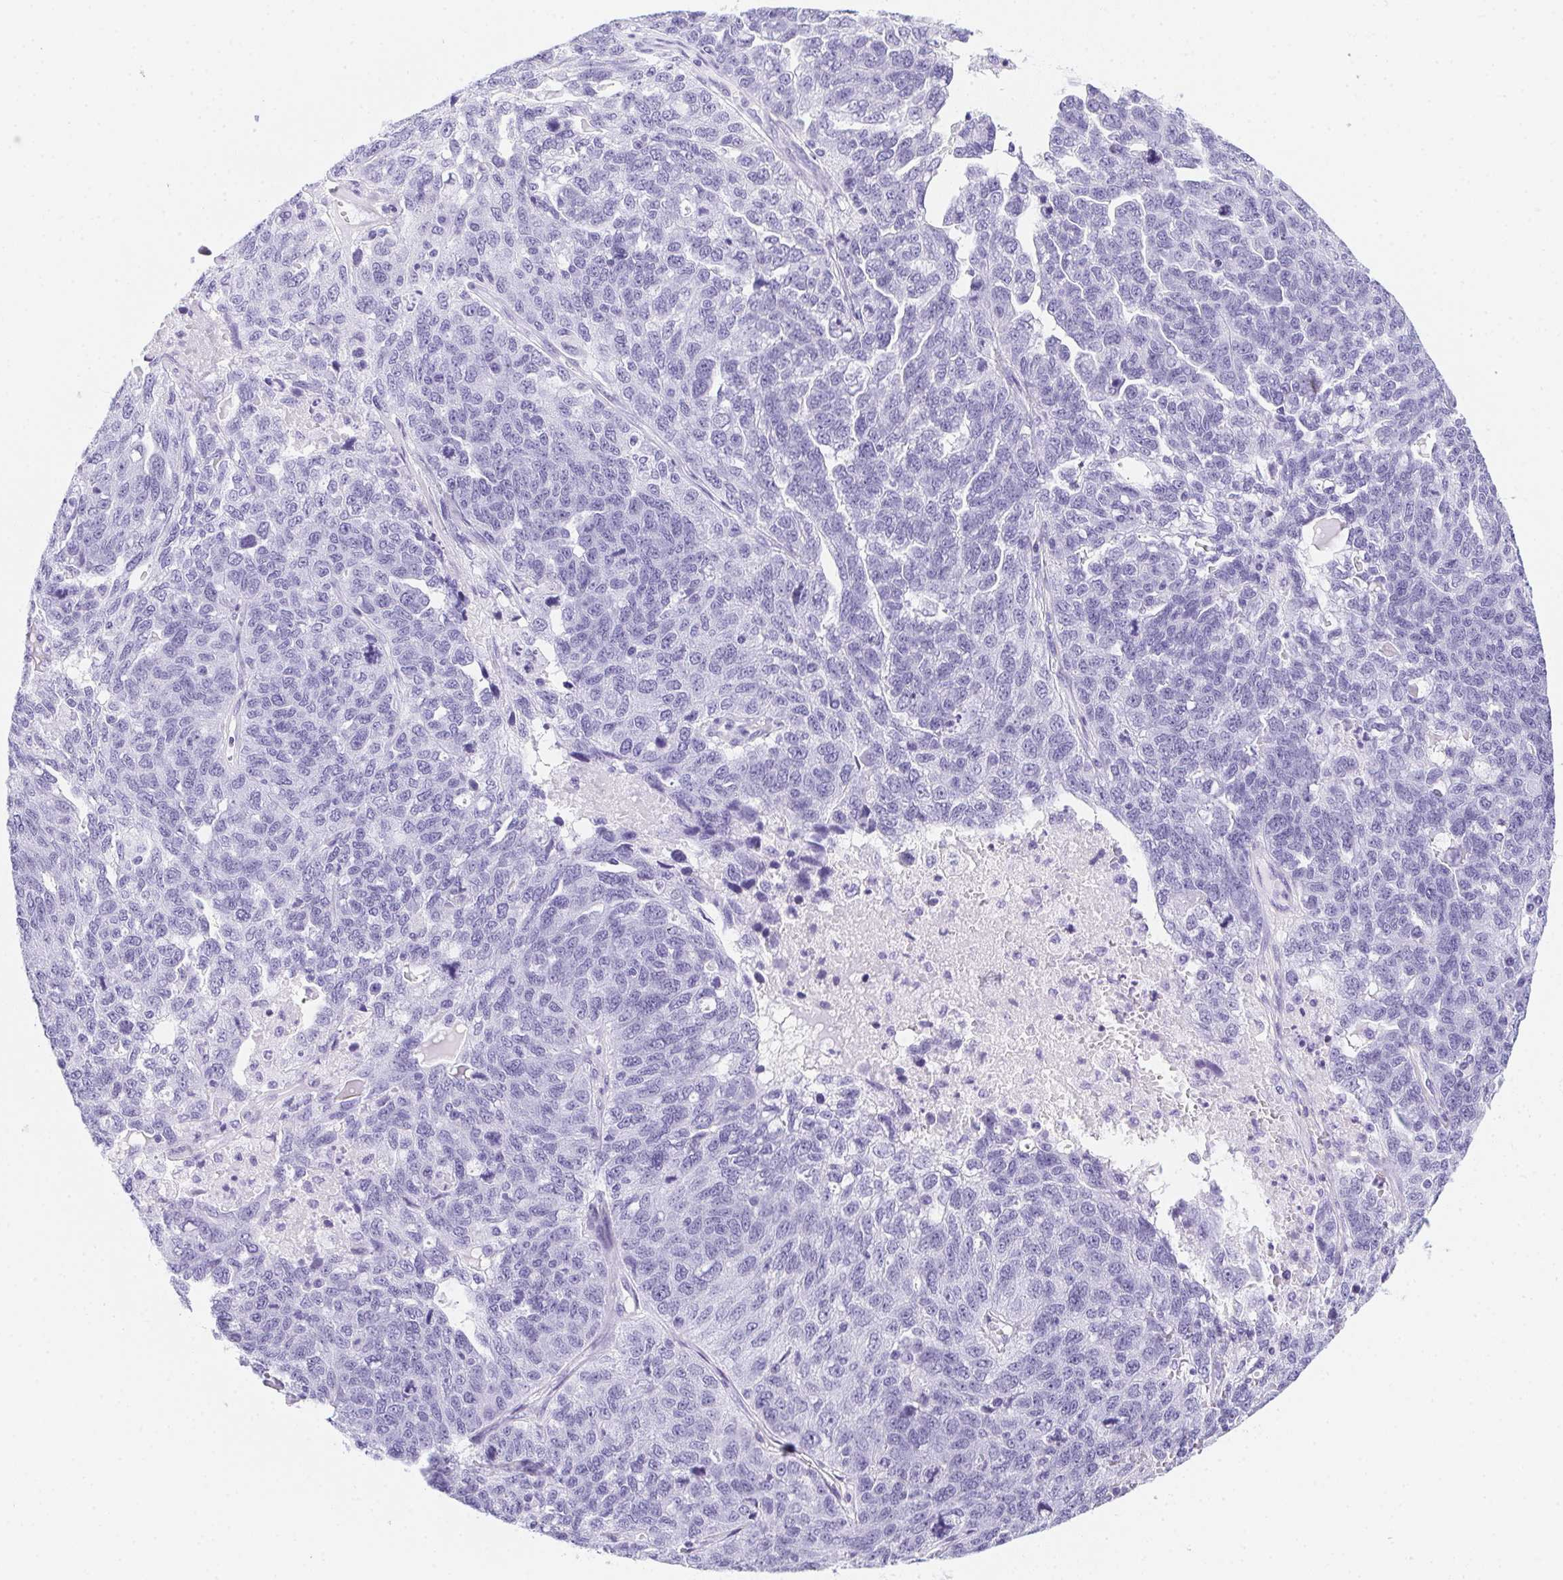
{"staining": {"intensity": "negative", "quantity": "none", "location": "none"}, "tissue": "ovarian cancer", "cell_type": "Tumor cells", "image_type": "cancer", "snomed": [{"axis": "morphology", "description": "Cystadenocarcinoma, serous, NOS"}, {"axis": "topography", "description": "Ovary"}], "caption": "Human ovarian cancer (serous cystadenocarcinoma) stained for a protein using immunohistochemistry displays no expression in tumor cells.", "gene": "PRKAA1", "patient": {"sex": "female", "age": 71}}